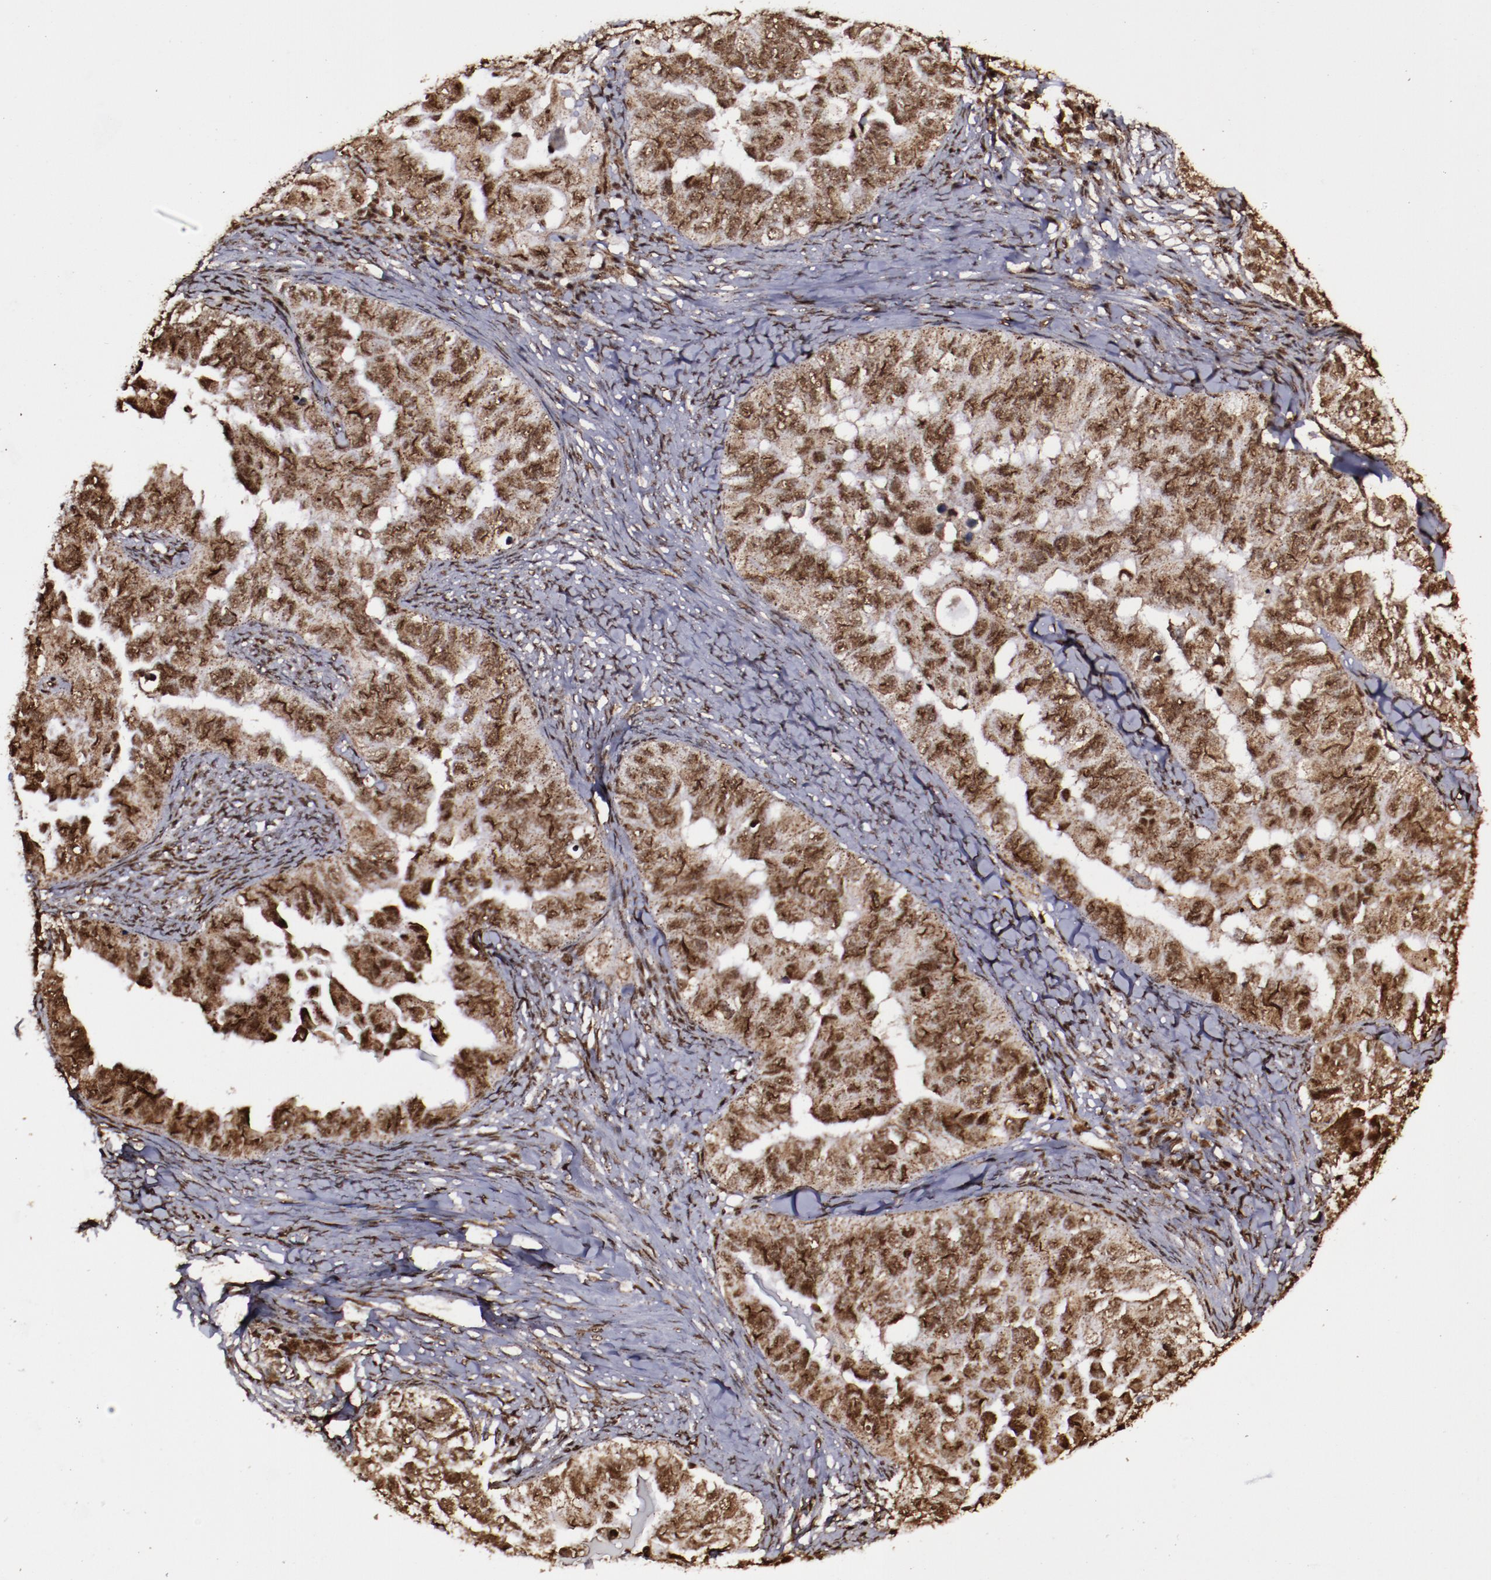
{"staining": {"intensity": "moderate", "quantity": ">75%", "location": "nuclear"}, "tissue": "ovarian cancer", "cell_type": "Tumor cells", "image_type": "cancer", "snomed": [{"axis": "morphology", "description": "Cystadenocarcinoma, serous, NOS"}, {"axis": "topography", "description": "Ovary"}], "caption": "A brown stain labels moderate nuclear expression of a protein in ovarian serous cystadenocarcinoma tumor cells.", "gene": "SNW1", "patient": {"sex": "female", "age": 82}}